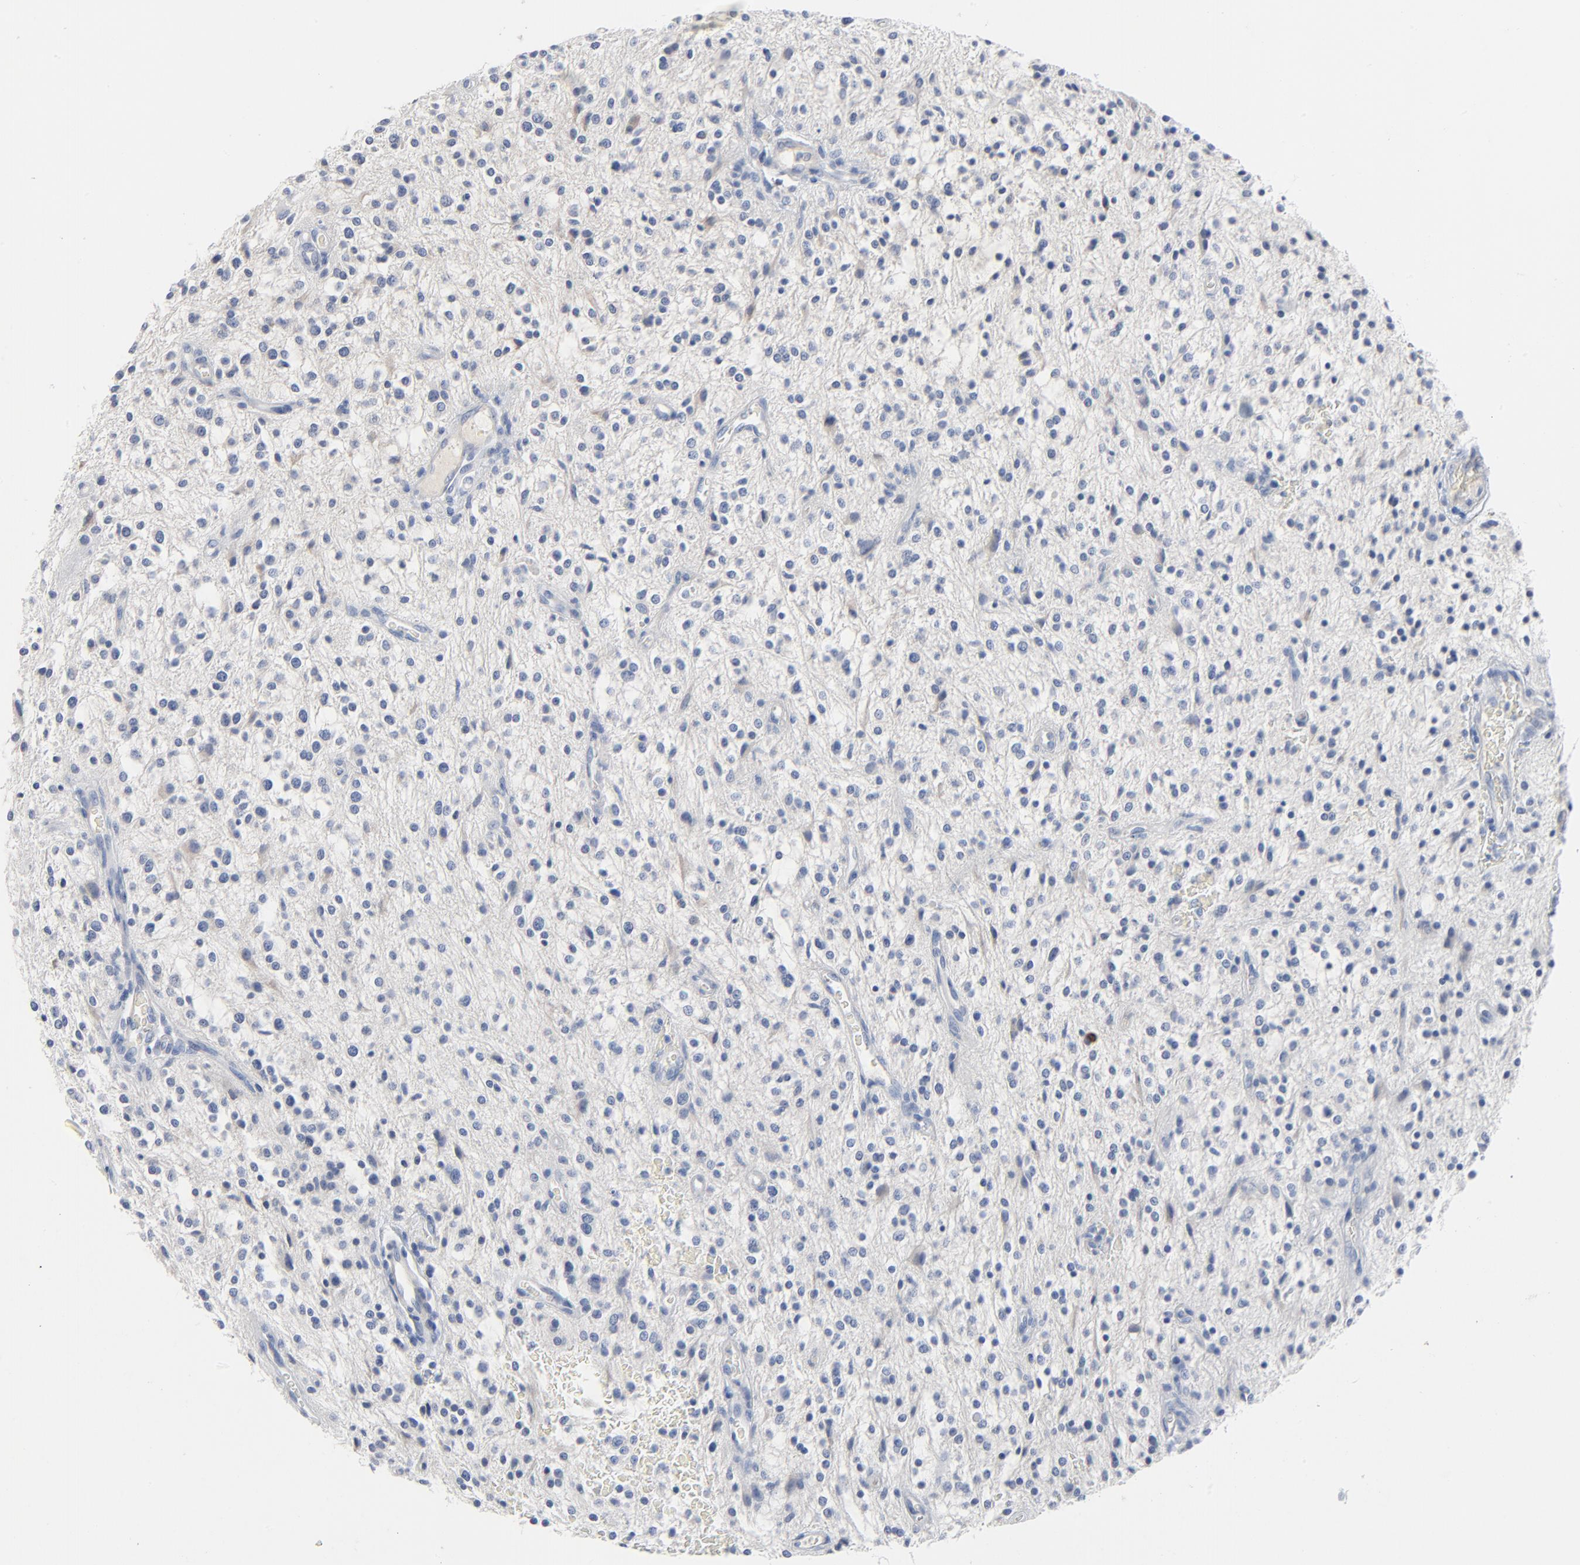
{"staining": {"intensity": "negative", "quantity": "none", "location": "none"}, "tissue": "glioma", "cell_type": "Tumor cells", "image_type": "cancer", "snomed": [{"axis": "morphology", "description": "Glioma, malignant, NOS"}, {"axis": "topography", "description": "Cerebellum"}], "caption": "This histopathology image is of glioma stained with immunohistochemistry to label a protein in brown with the nuclei are counter-stained blue. There is no expression in tumor cells.", "gene": "GZMB", "patient": {"sex": "female", "age": 10}}